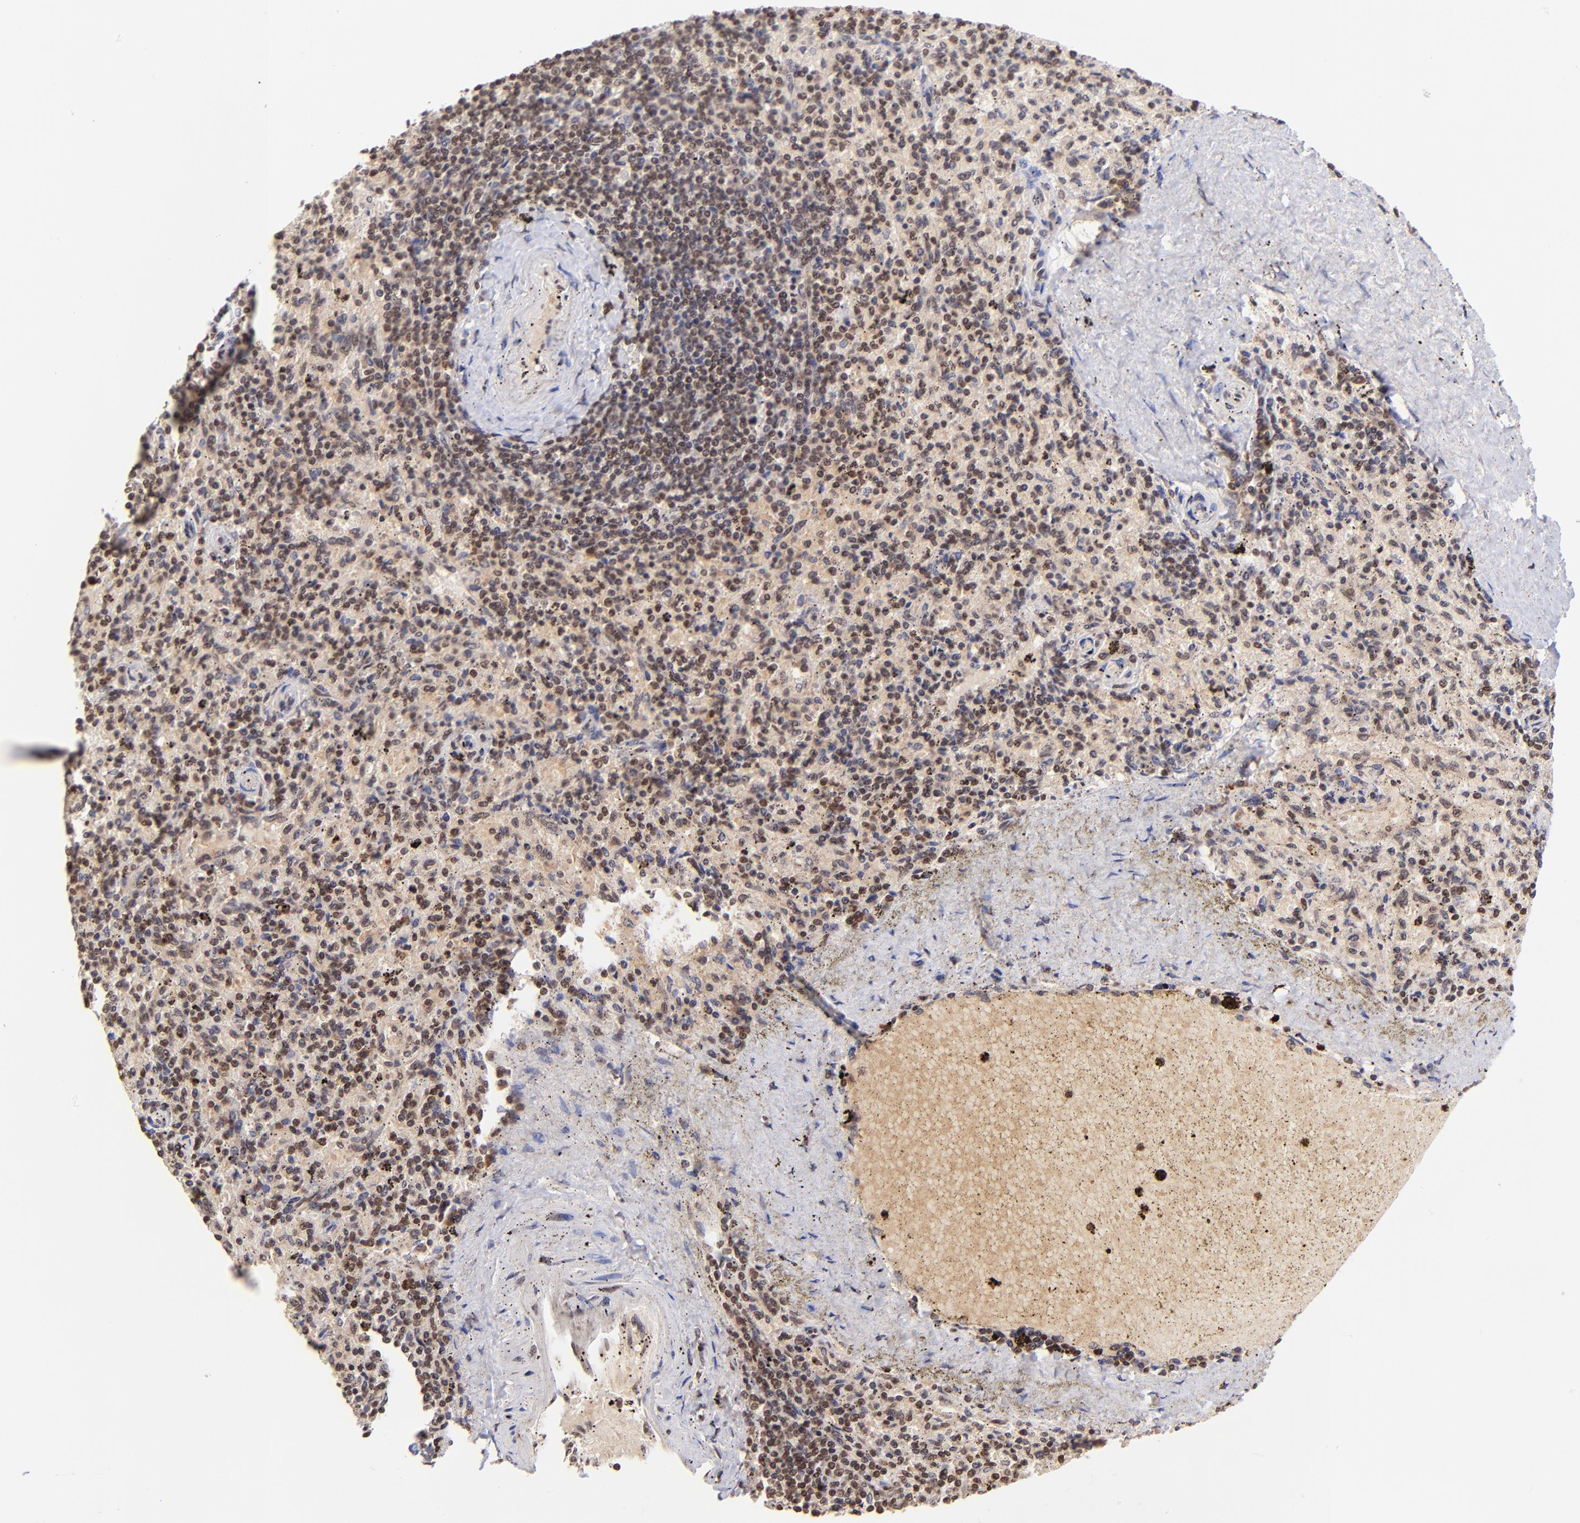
{"staining": {"intensity": "moderate", "quantity": "25%-75%", "location": "nuclear"}, "tissue": "spleen", "cell_type": "Cells in red pulp", "image_type": "normal", "snomed": [{"axis": "morphology", "description": "Normal tissue, NOS"}, {"axis": "topography", "description": "Spleen"}], "caption": "Human spleen stained for a protein (brown) demonstrates moderate nuclear positive positivity in approximately 25%-75% of cells in red pulp.", "gene": "WDR25", "patient": {"sex": "female", "age": 43}}